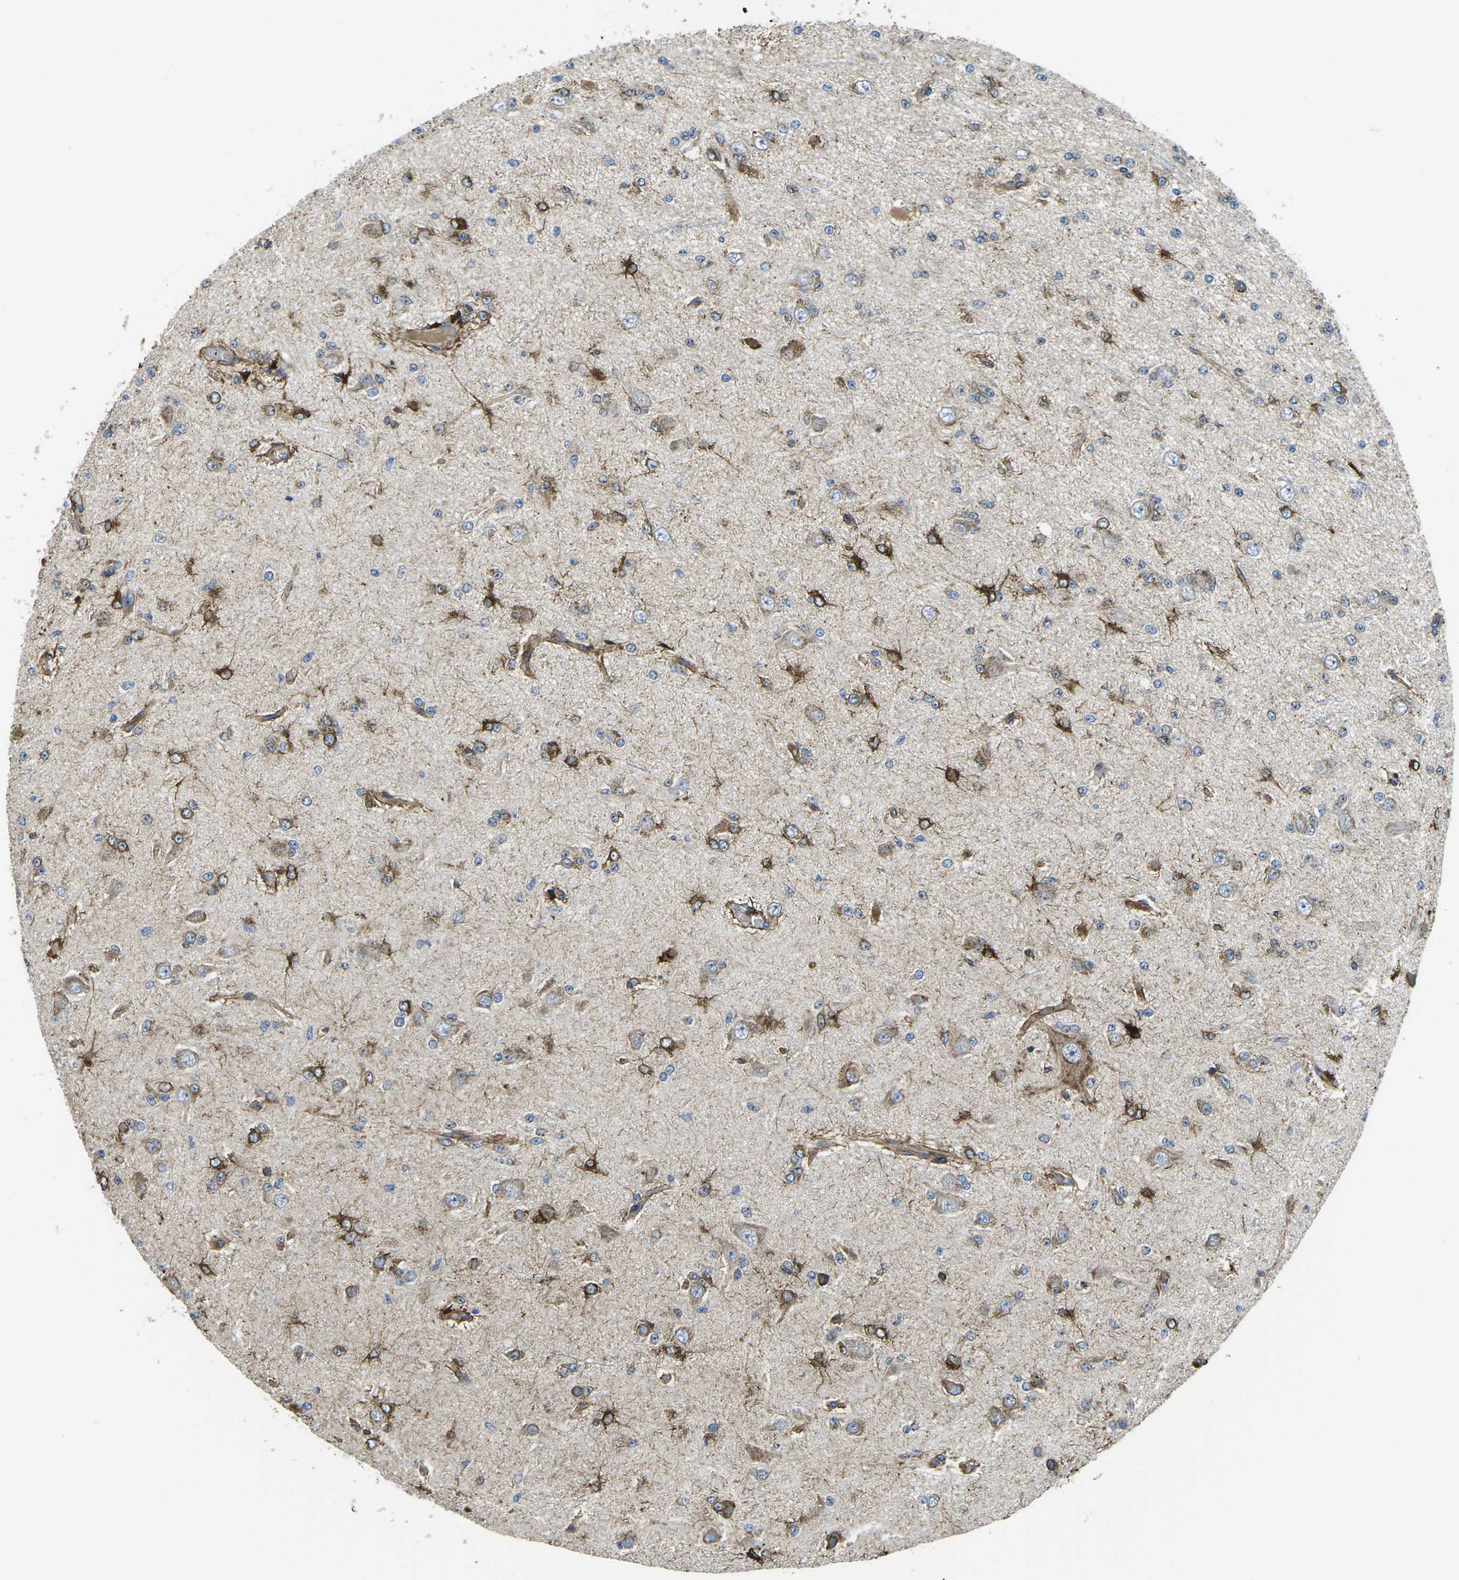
{"staining": {"intensity": "weak", "quantity": ">75%", "location": "cytoplasmic/membranous"}, "tissue": "glioma", "cell_type": "Tumor cells", "image_type": "cancer", "snomed": [{"axis": "morphology", "description": "Glioma, malignant, Low grade"}, {"axis": "topography", "description": "Brain"}], "caption": "Immunohistochemical staining of malignant glioma (low-grade) reveals weak cytoplasmic/membranous protein staining in approximately >75% of tumor cells.", "gene": "PDZD8", "patient": {"sex": "male", "age": 38}}